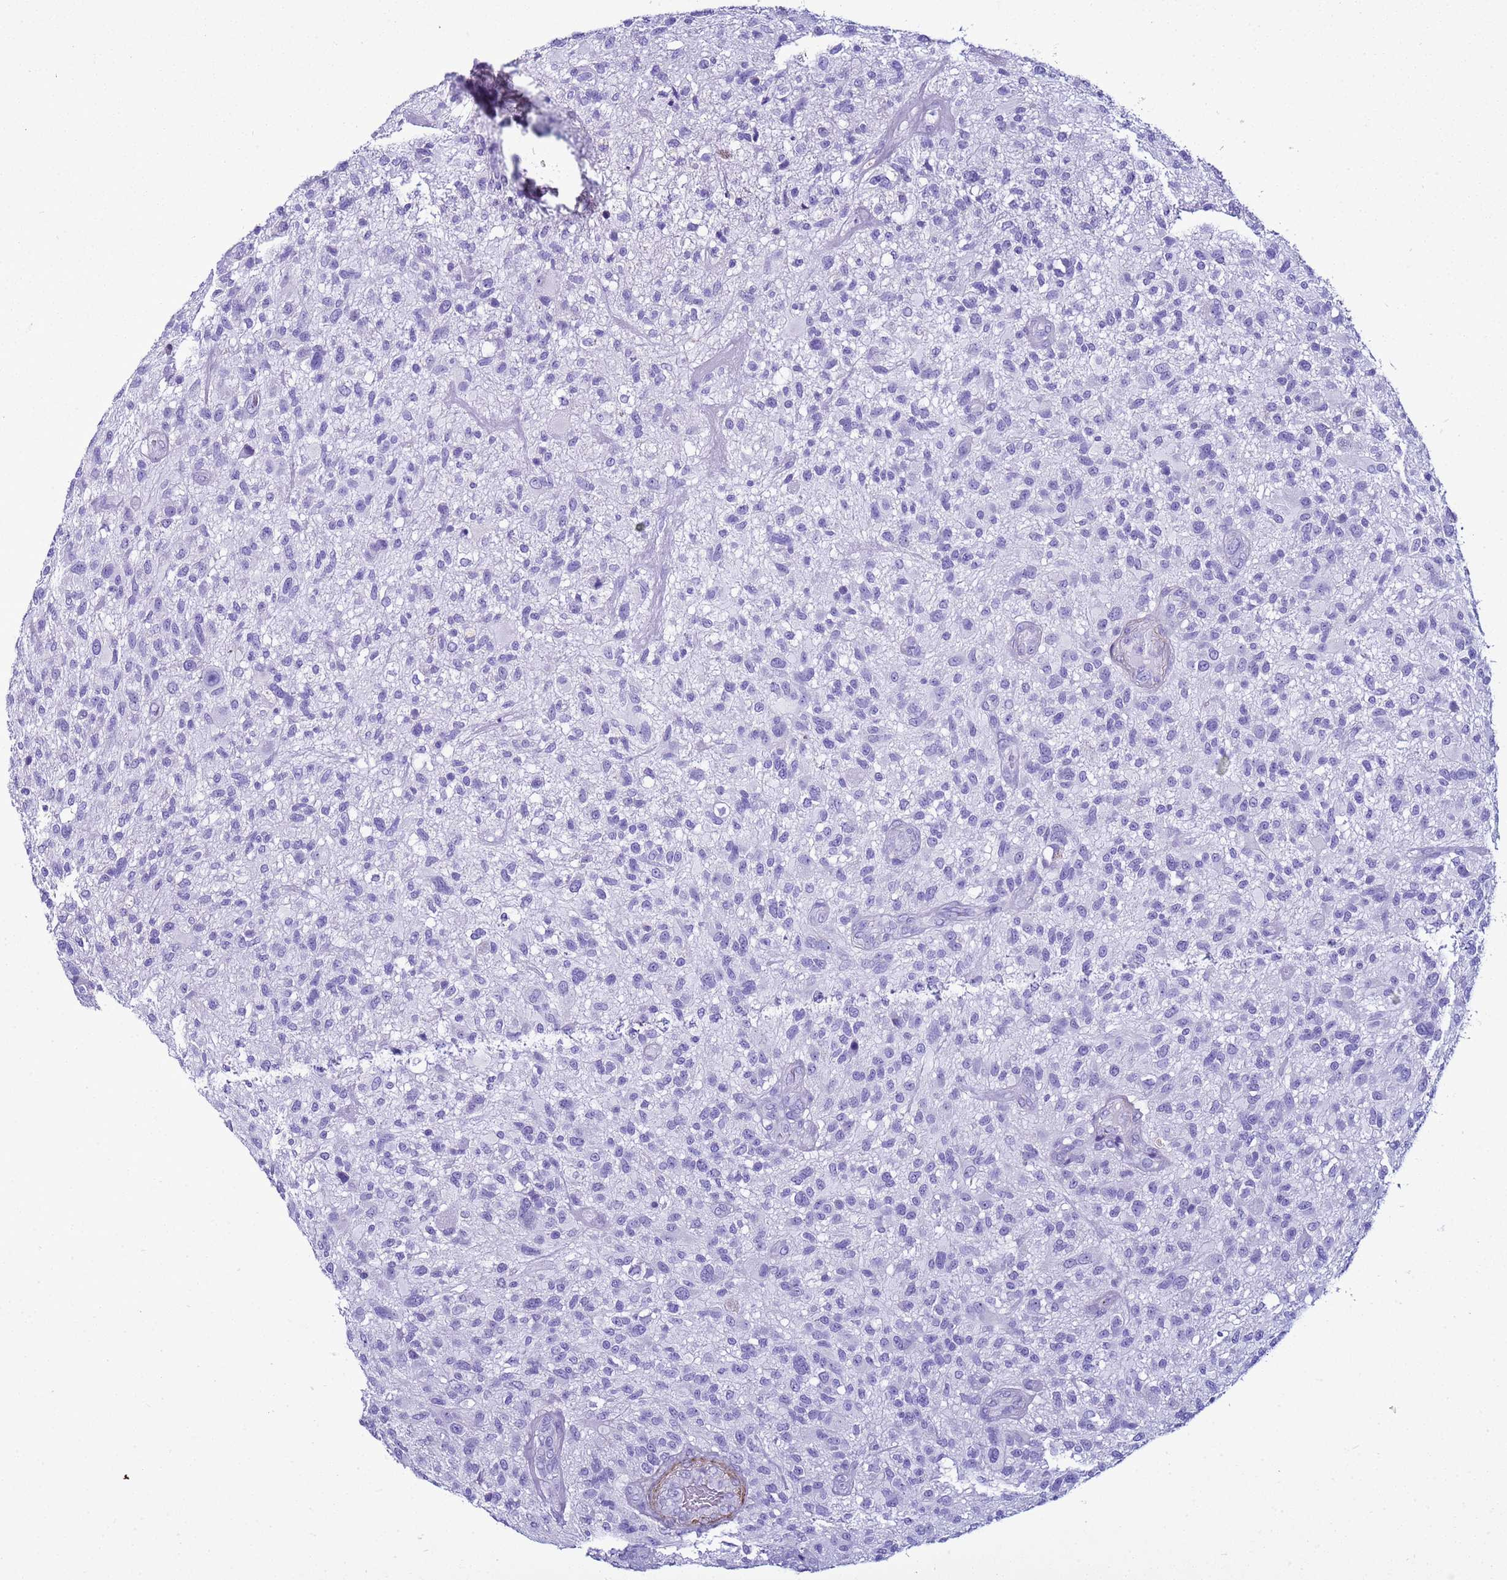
{"staining": {"intensity": "negative", "quantity": "none", "location": "none"}, "tissue": "glioma", "cell_type": "Tumor cells", "image_type": "cancer", "snomed": [{"axis": "morphology", "description": "Glioma, malignant, High grade"}, {"axis": "topography", "description": "Brain"}], "caption": "Tumor cells are negative for protein expression in human glioma.", "gene": "LCMT1", "patient": {"sex": "male", "age": 47}}